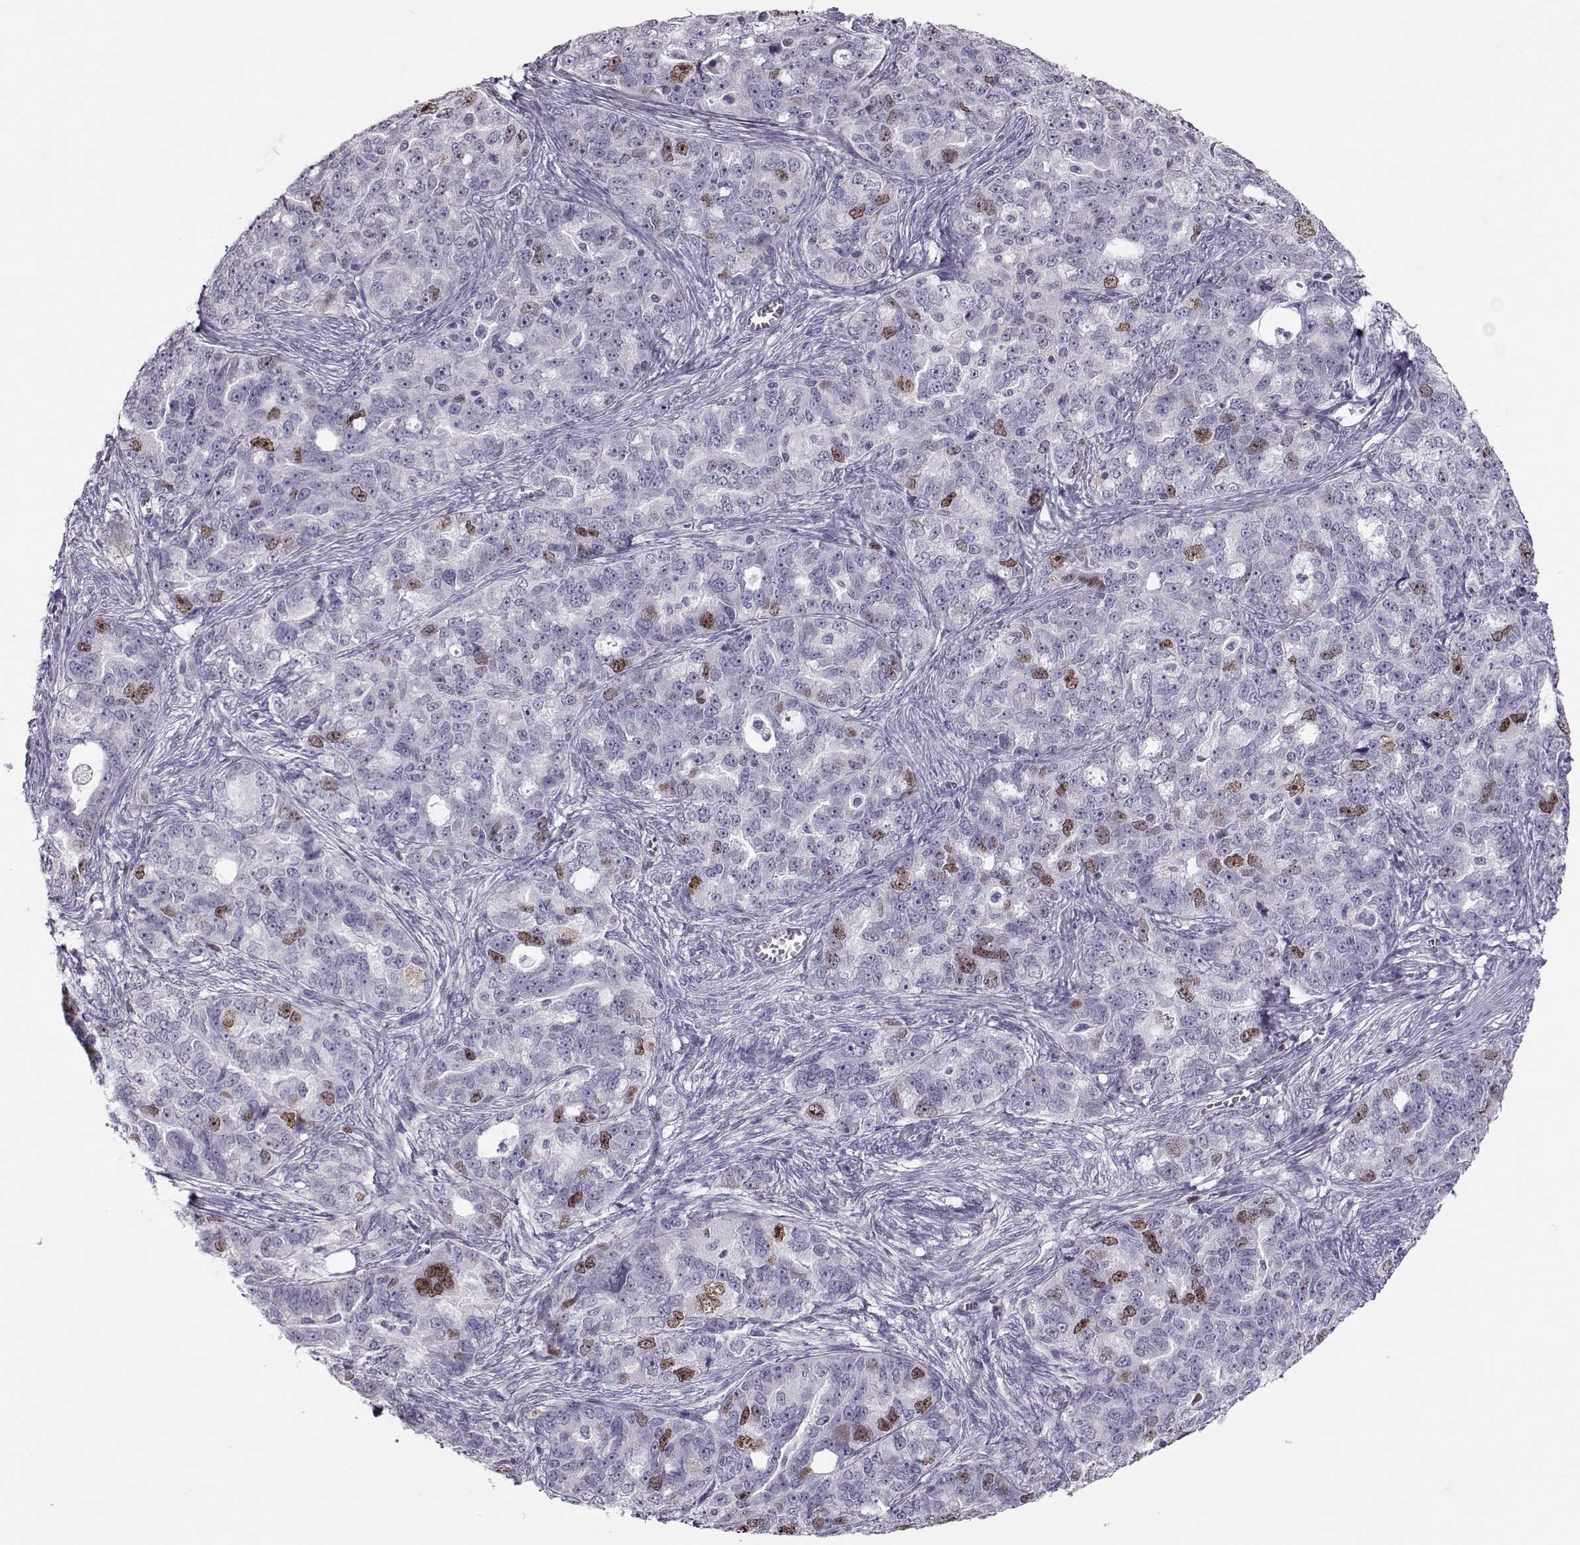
{"staining": {"intensity": "moderate", "quantity": "<25%", "location": "nuclear"}, "tissue": "ovarian cancer", "cell_type": "Tumor cells", "image_type": "cancer", "snomed": [{"axis": "morphology", "description": "Cystadenocarcinoma, serous, NOS"}, {"axis": "topography", "description": "Ovary"}], "caption": "This is a micrograph of immunohistochemistry (IHC) staining of ovarian cancer, which shows moderate positivity in the nuclear of tumor cells.", "gene": "SGO1", "patient": {"sex": "female", "age": 51}}